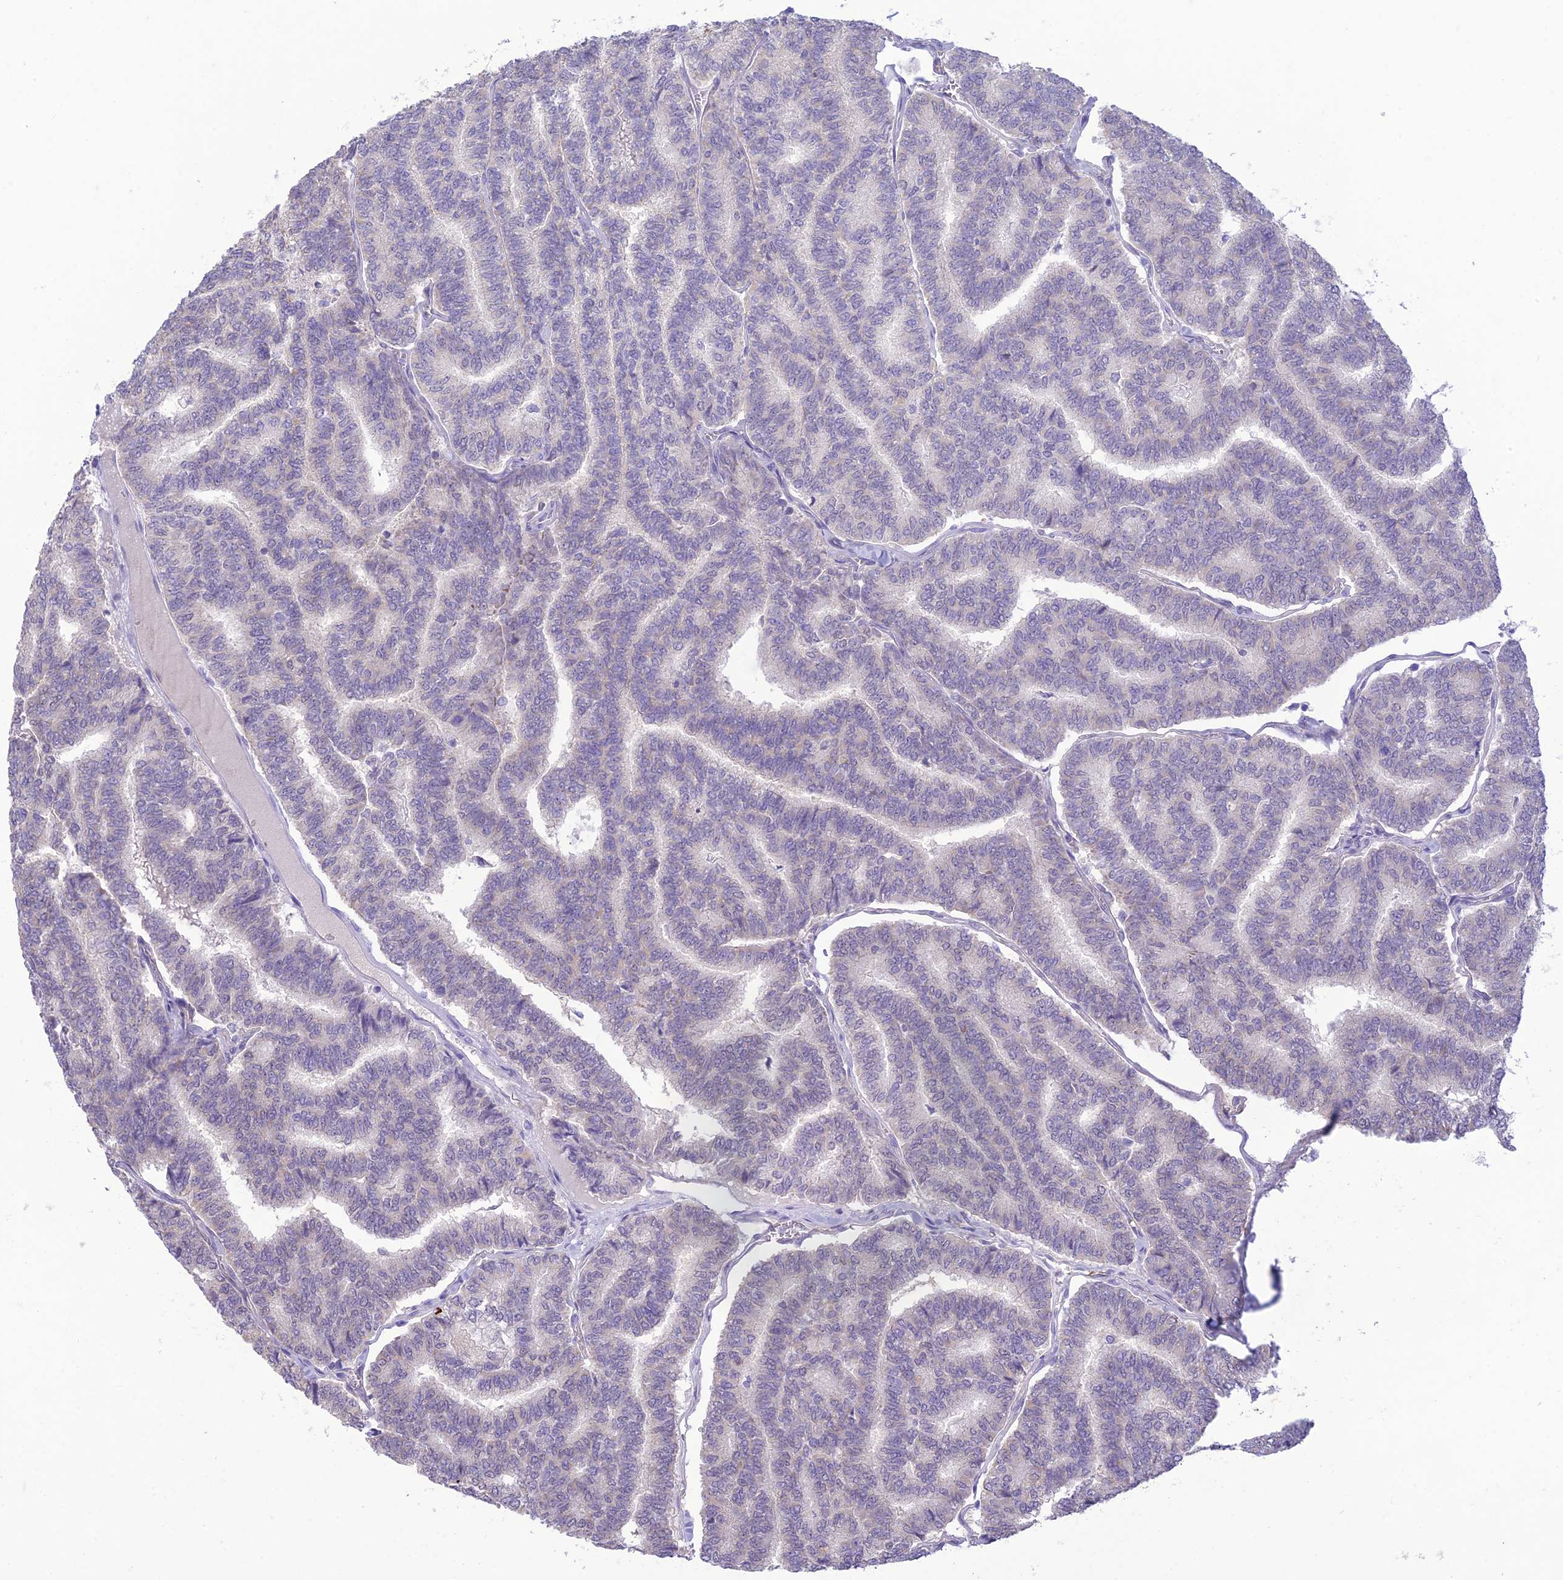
{"staining": {"intensity": "negative", "quantity": "none", "location": "none"}, "tissue": "thyroid cancer", "cell_type": "Tumor cells", "image_type": "cancer", "snomed": [{"axis": "morphology", "description": "Papillary adenocarcinoma, NOS"}, {"axis": "topography", "description": "Thyroid gland"}], "caption": "High power microscopy photomicrograph of an immunohistochemistry (IHC) image of thyroid papillary adenocarcinoma, revealing no significant staining in tumor cells.", "gene": "DHDH", "patient": {"sex": "female", "age": 35}}